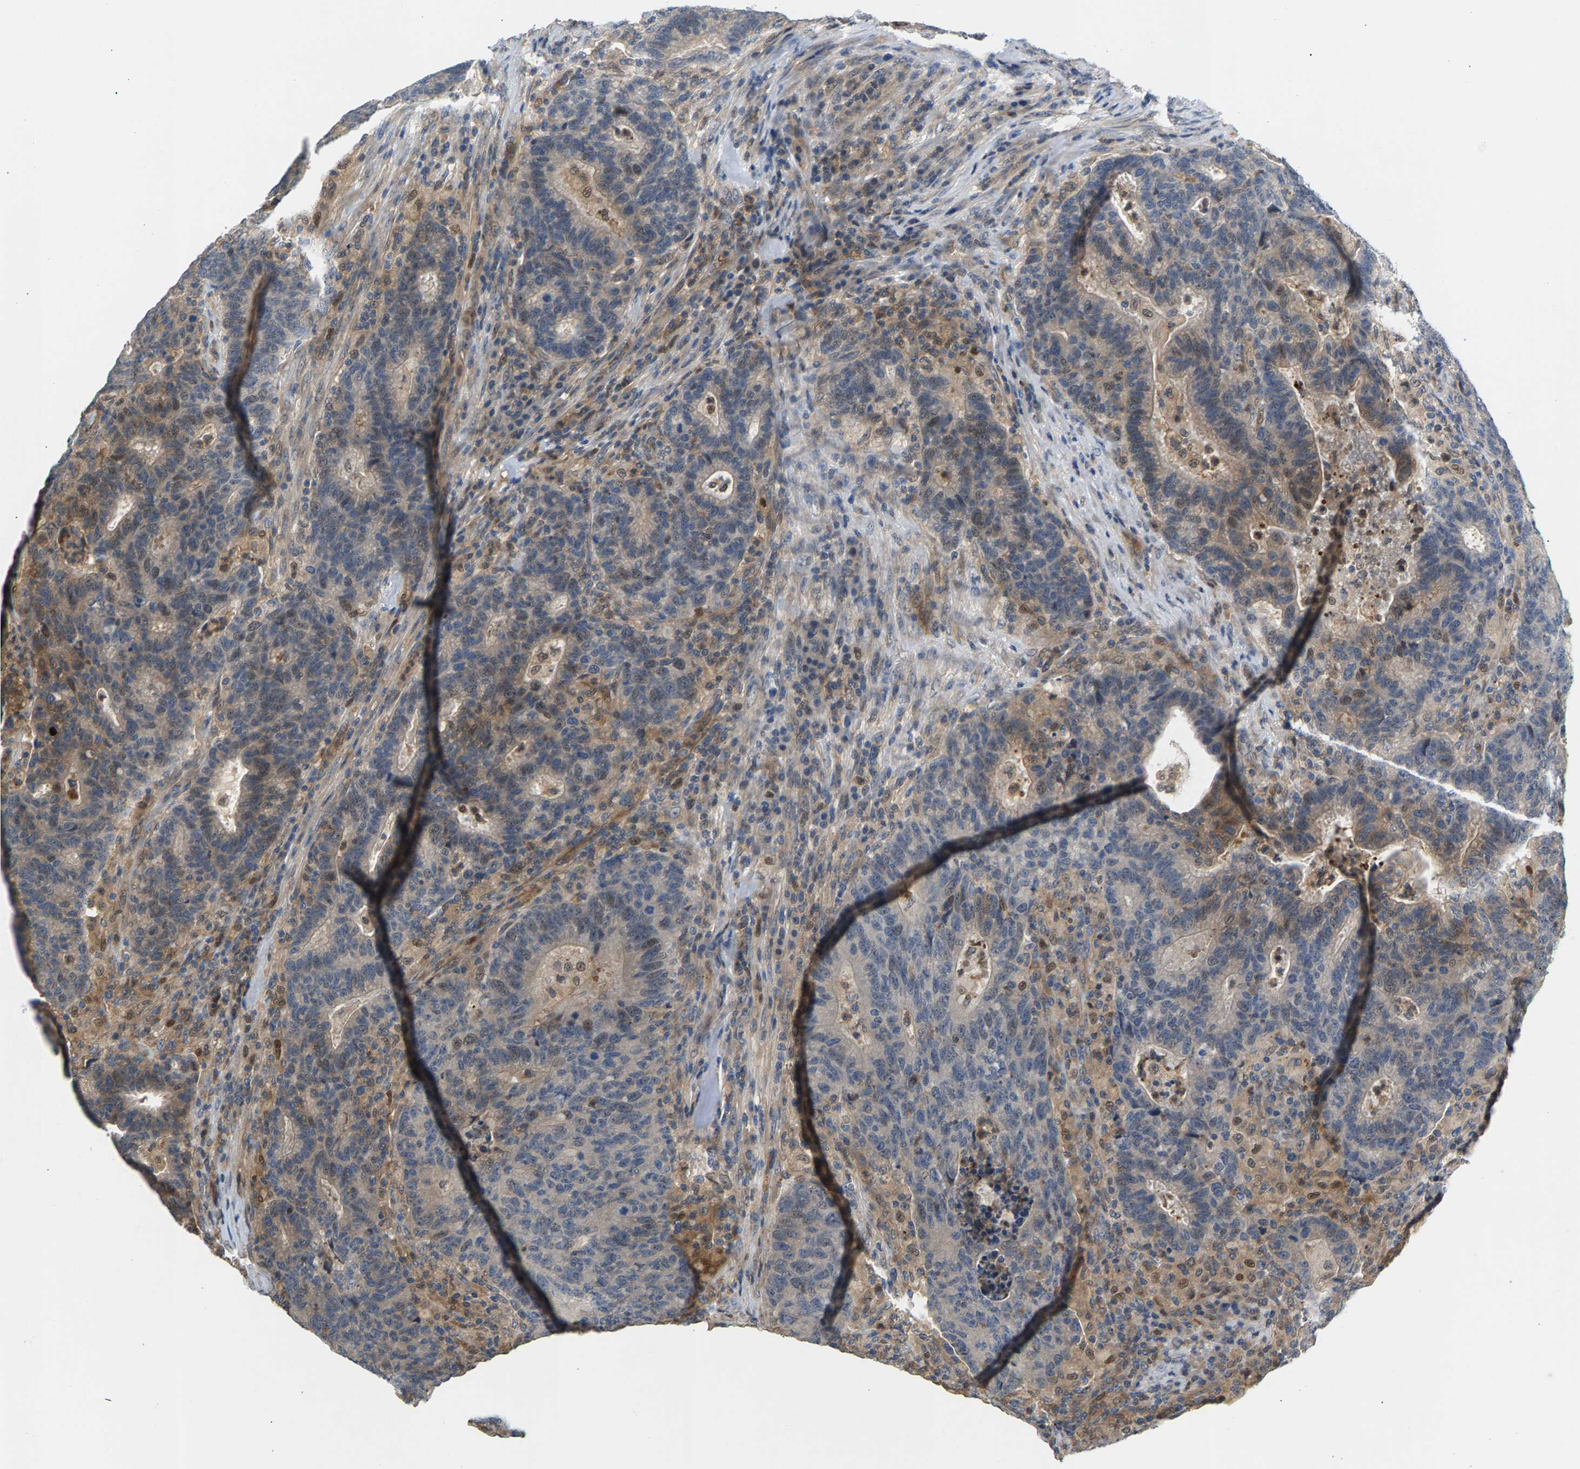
{"staining": {"intensity": "weak", "quantity": "25%-75%", "location": "cytoplasmic/membranous"}, "tissue": "colorectal cancer", "cell_type": "Tumor cells", "image_type": "cancer", "snomed": [{"axis": "morphology", "description": "Adenocarcinoma, NOS"}, {"axis": "topography", "description": "Colon"}], "caption": "Brown immunohistochemical staining in human colorectal cancer (adenocarcinoma) displays weak cytoplasmic/membranous positivity in about 25%-75% of tumor cells. (Brightfield microscopy of DAB IHC at high magnification).", "gene": "KRTAP27-1", "patient": {"sex": "female", "age": 75}}